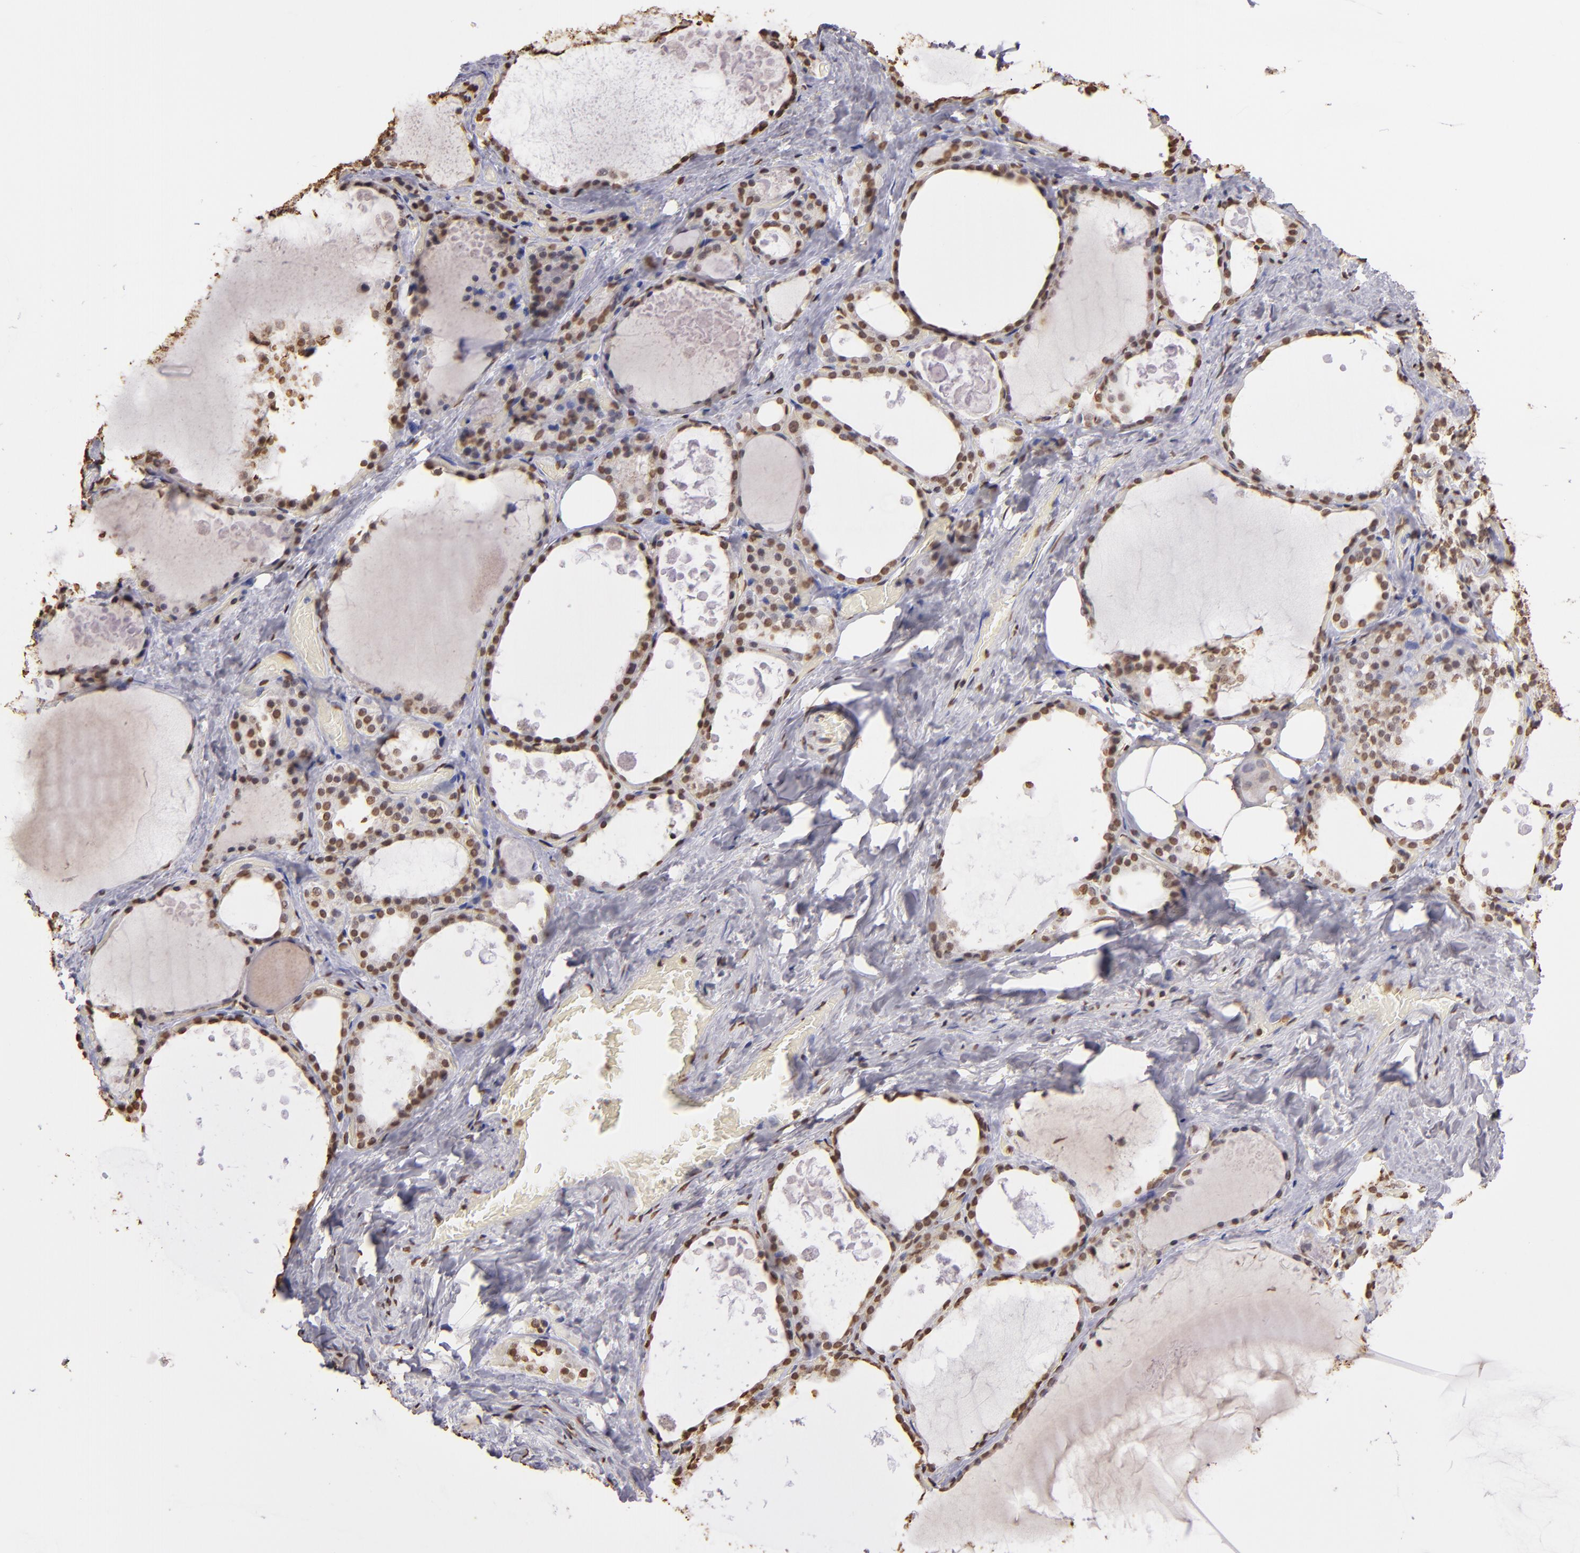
{"staining": {"intensity": "moderate", "quantity": ">75%", "location": "nuclear"}, "tissue": "thyroid gland", "cell_type": "Glandular cells", "image_type": "normal", "snomed": [{"axis": "morphology", "description": "Normal tissue, NOS"}, {"axis": "topography", "description": "Thyroid gland"}], "caption": "An IHC photomicrograph of benign tissue is shown. Protein staining in brown highlights moderate nuclear positivity in thyroid gland within glandular cells.", "gene": "LBX1", "patient": {"sex": "male", "age": 61}}